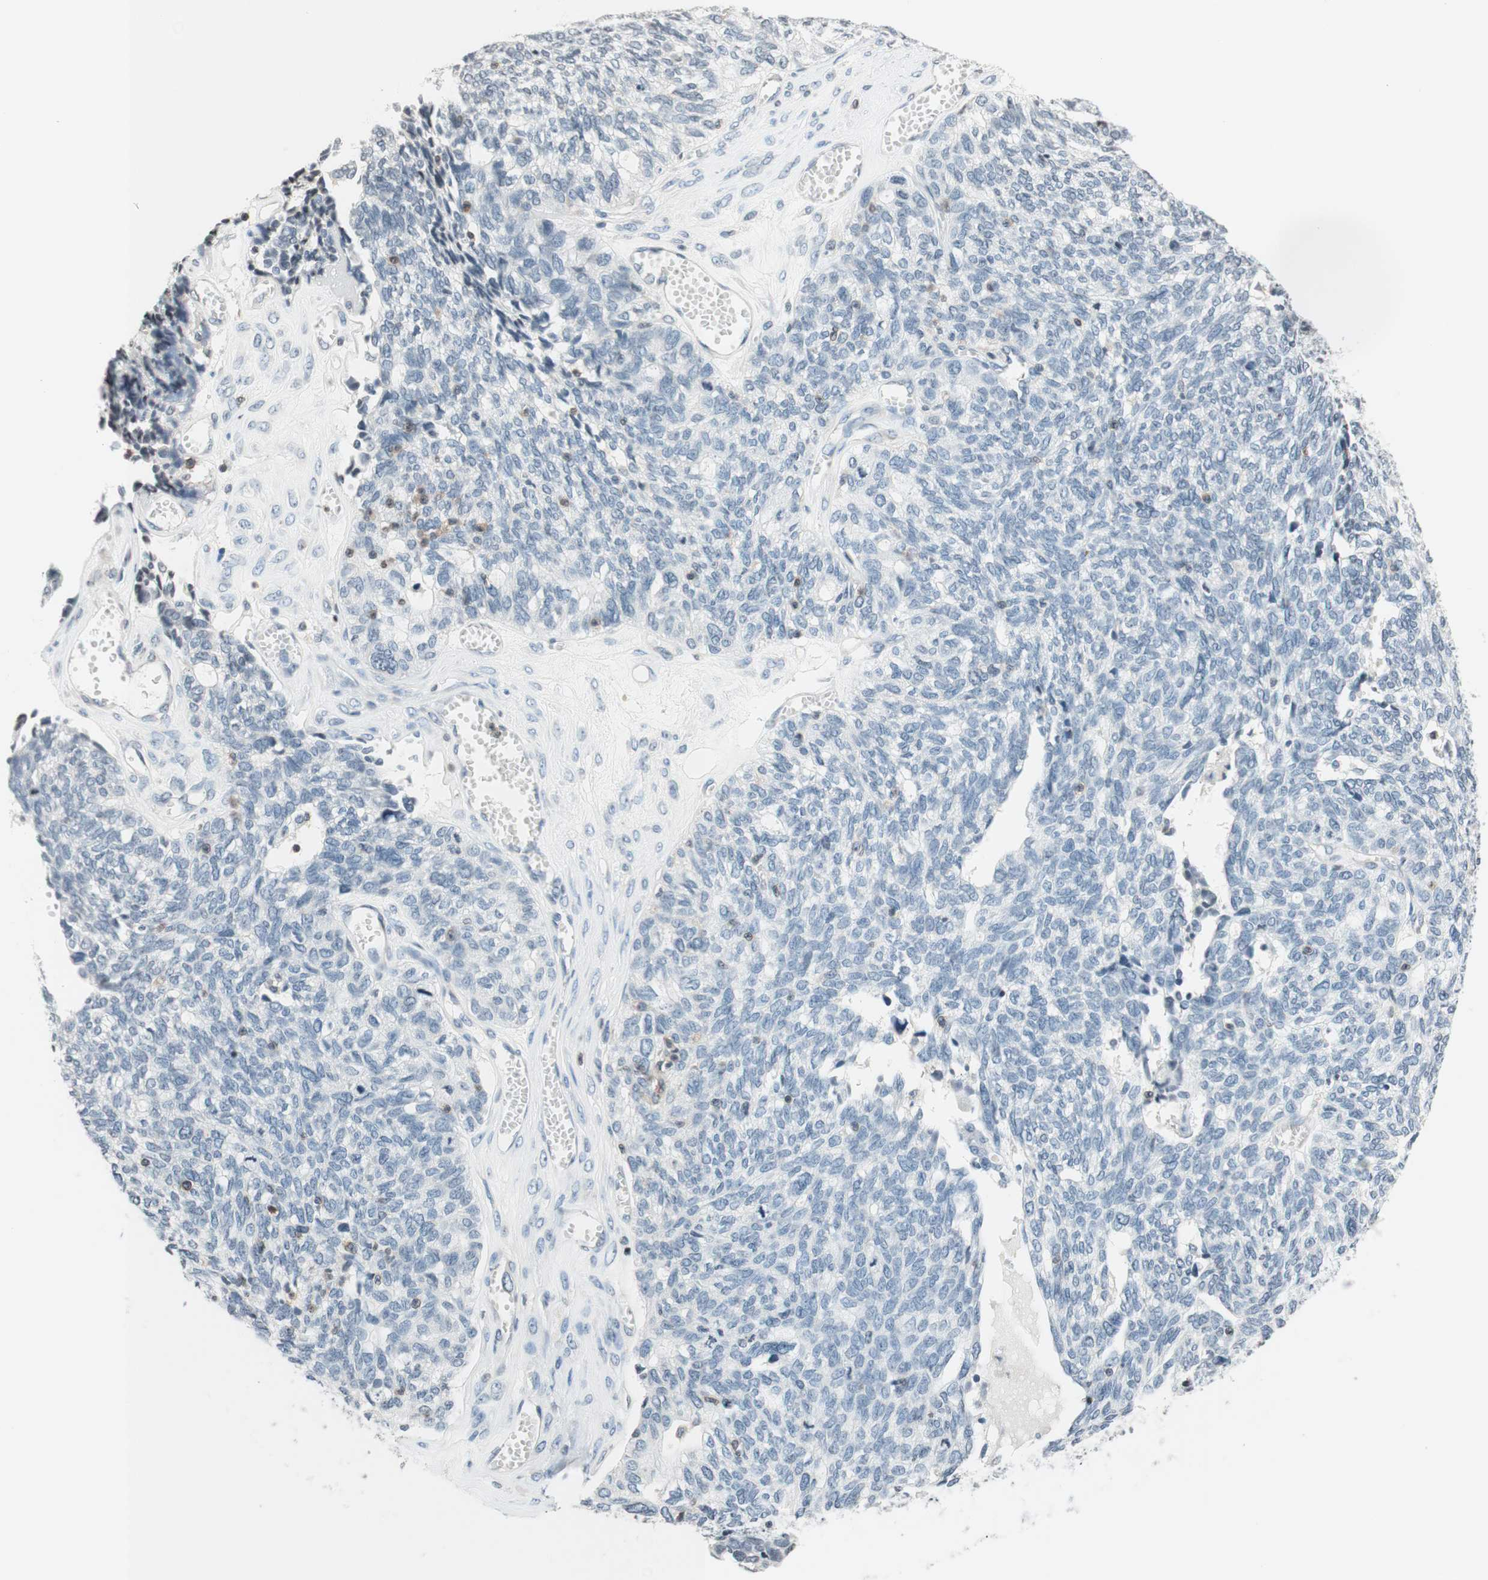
{"staining": {"intensity": "negative", "quantity": "none", "location": "none"}, "tissue": "ovarian cancer", "cell_type": "Tumor cells", "image_type": "cancer", "snomed": [{"axis": "morphology", "description": "Cystadenocarcinoma, serous, NOS"}, {"axis": "topography", "description": "Ovary"}], "caption": "Immunohistochemical staining of ovarian cancer displays no significant positivity in tumor cells. (DAB IHC with hematoxylin counter stain).", "gene": "WIPF1", "patient": {"sex": "female", "age": 79}}